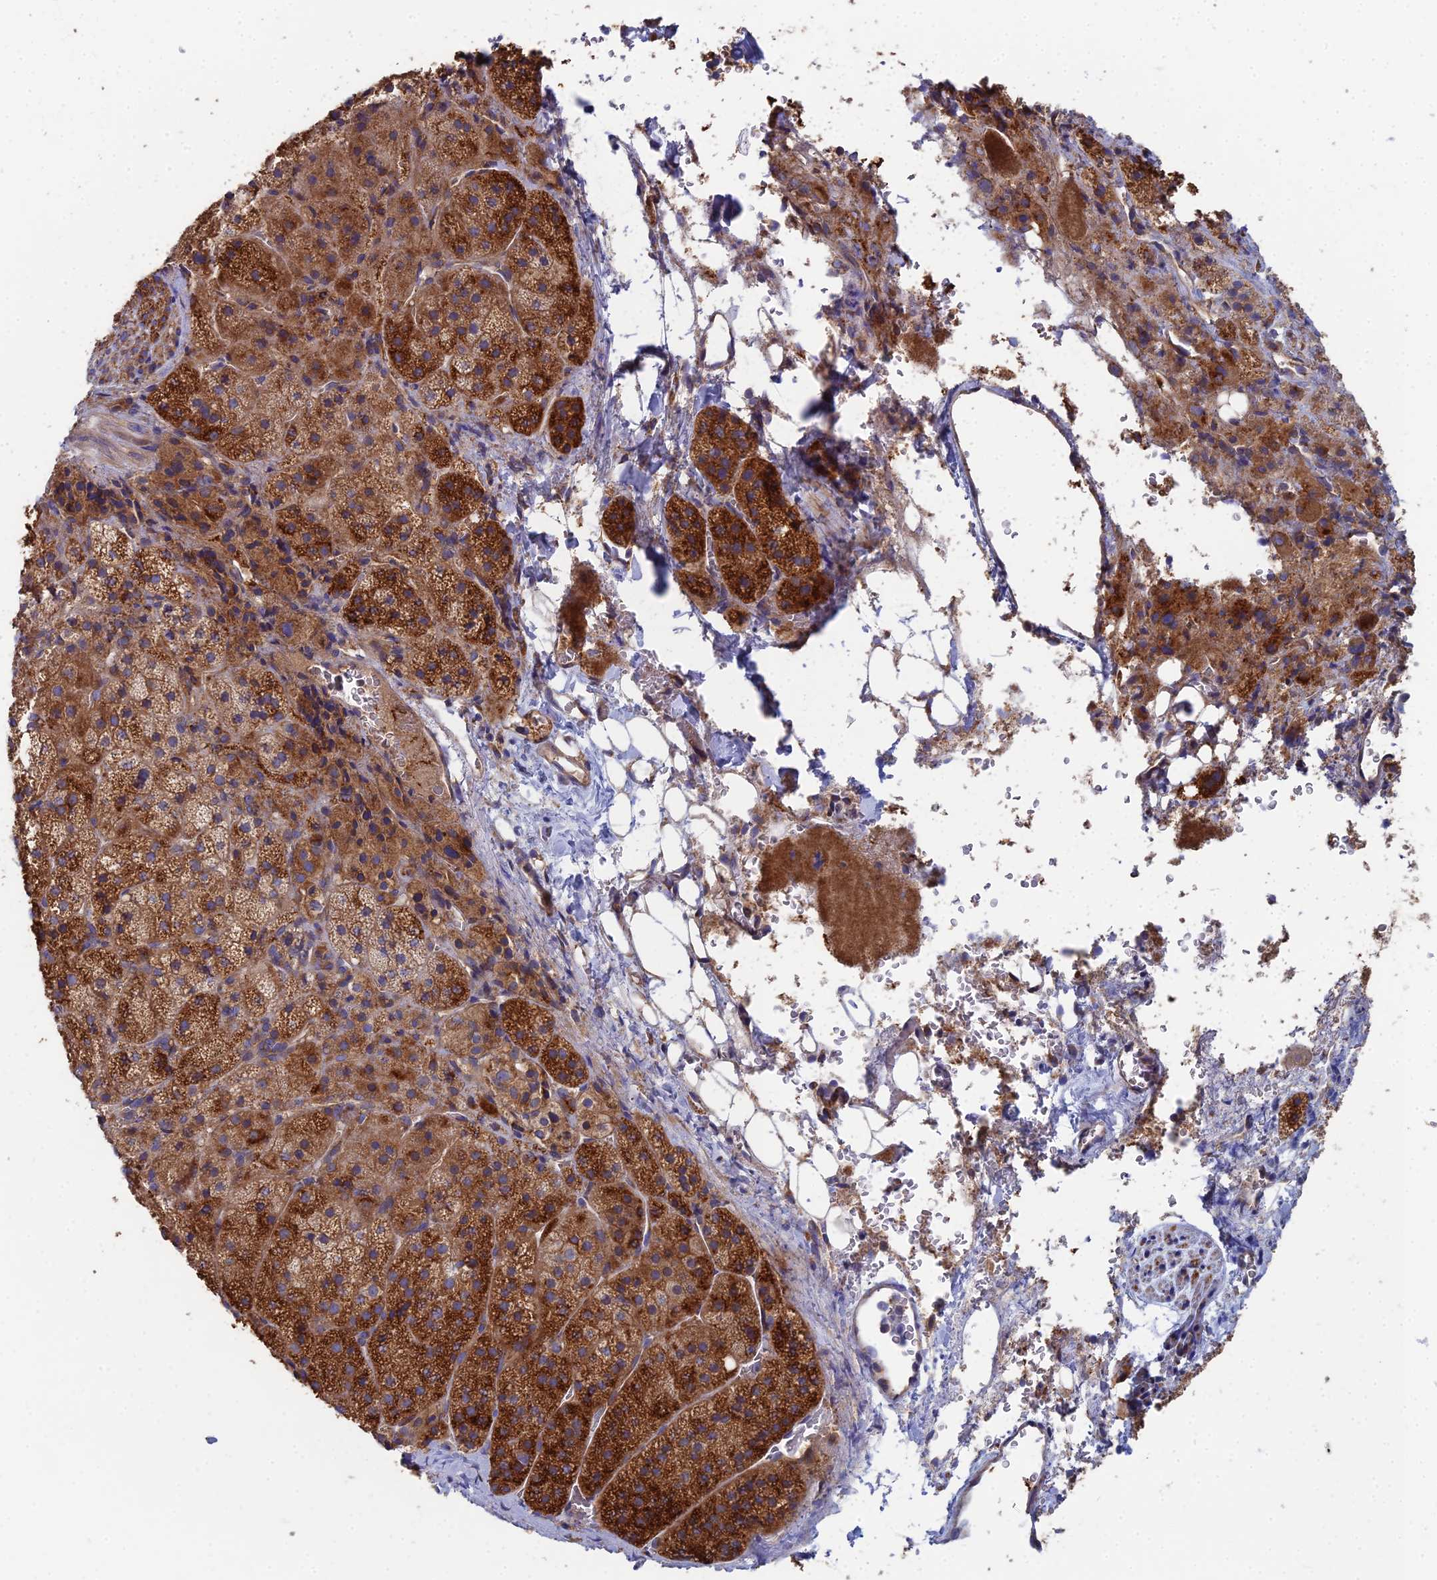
{"staining": {"intensity": "strong", "quantity": "25%-75%", "location": "cytoplasmic/membranous"}, "tissue": "adrenal gland", "cell_type": "Glandular cells", "image_type": "normal", "snomed": [{"axis": "morphology", "description": "Normal tissue, NOS"}, {"axis": "topography", "description": "Adrenal gland"}], "caption": "Glandular cells show strong cytoplasmic/membranous expression in about 25%-75% of cells in benign adrenal gland. The staining is performed using DAB (3,3'-diaminobenzidine) brown chromogen to label protein expression. The nuclei are counter-stained blue using hematoxylin.", "gene": "CLCN3", "patient": {"sex": "female", "age": 44}}